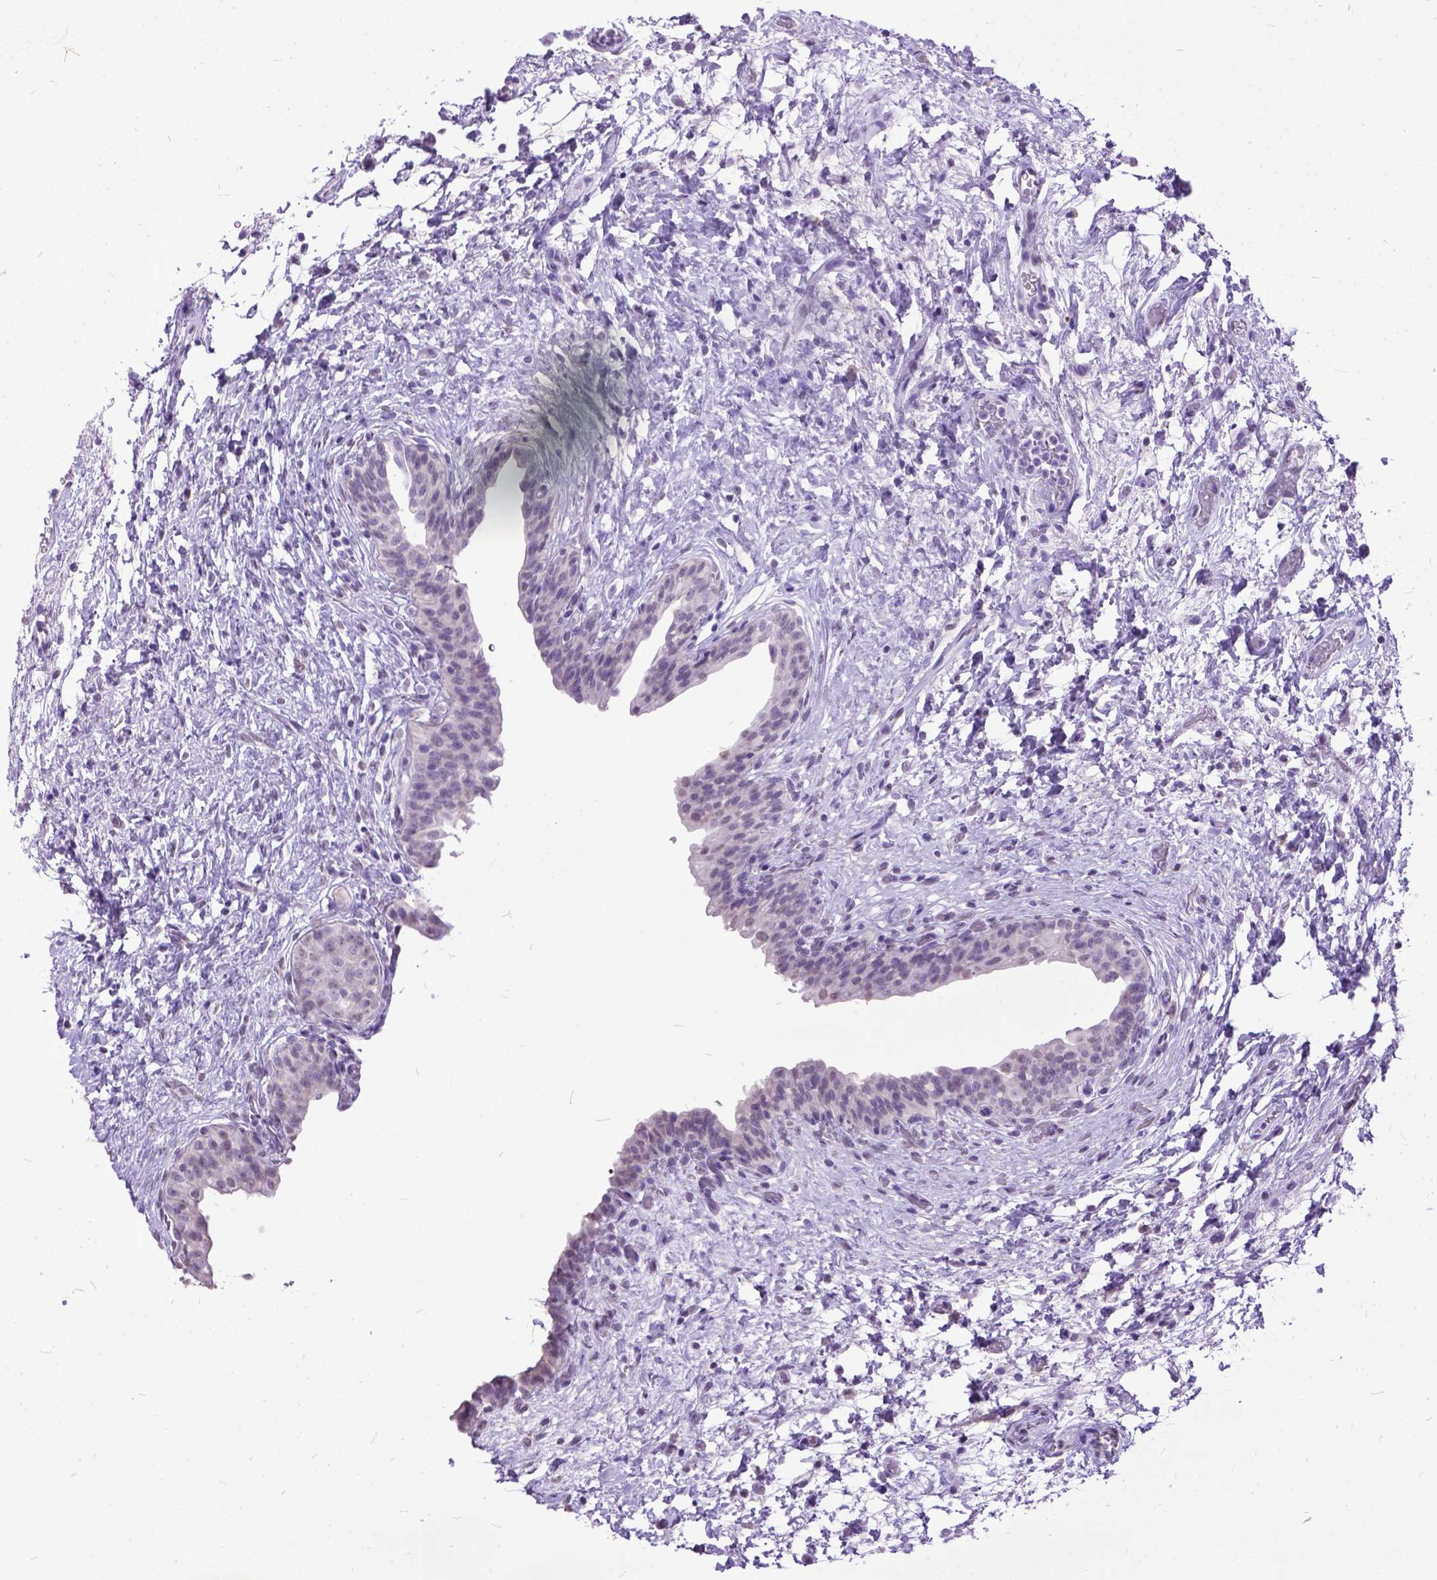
{"staining": {"intensity": "negative", "quantity": "none", "location": "none"}, "tissue": "urinary bladder", "cell_type": "Urothelial cells", "image_type": "normal", "snomed": [{"axis": "morphology", "description": "Normal tissue, NOS"}, {"axis": "topography", "description": "Urinary bladder"}], "caption": "A micrograph of urinary bladder stained for a protein shows no brown staining in urothelial cells. (DAB IHC visualized using brightfield microscopy, high magnification).", "gene": "MARCHF10", "patient": {"sex": "male", "age": 69}}